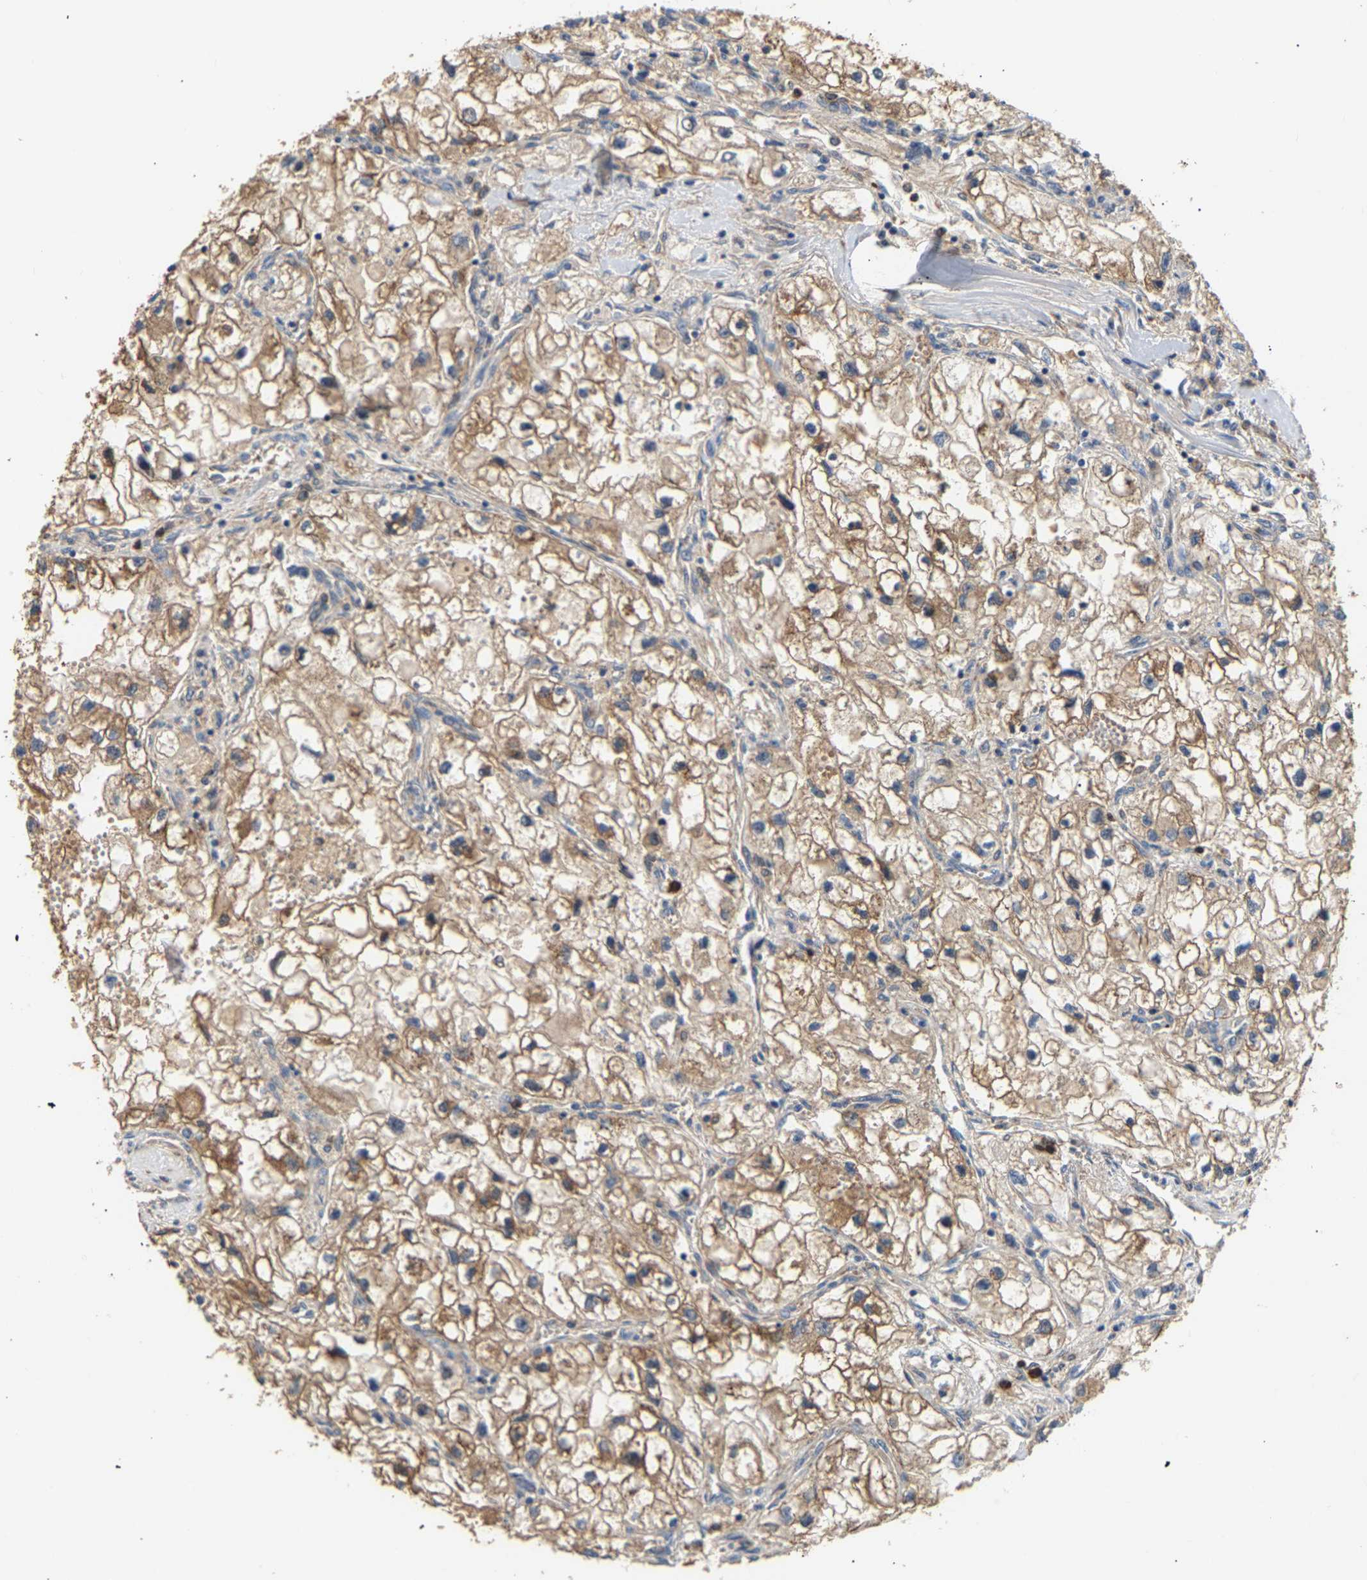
{"staining": {"intensity": "moderate", "quantity": ">75%", "location": "cytoplasmic/membranous"}, "tissue": "renal cancer", "cell_type": "Tumor cells", "image_type": "cancer", "snomed": [{"axis": "morphology", "description": "Adenocarcinoma, NOS"}, {"axis": "topography", "description": "Kidney"}], "caption": "Adenocarcinoma (renal) tissue demonstrates moderate cytoplasmic/membranous positivity in approximately >75% of tumor cells", "gene": "PPID", "patient": {"sex": "female", "age": 70}}